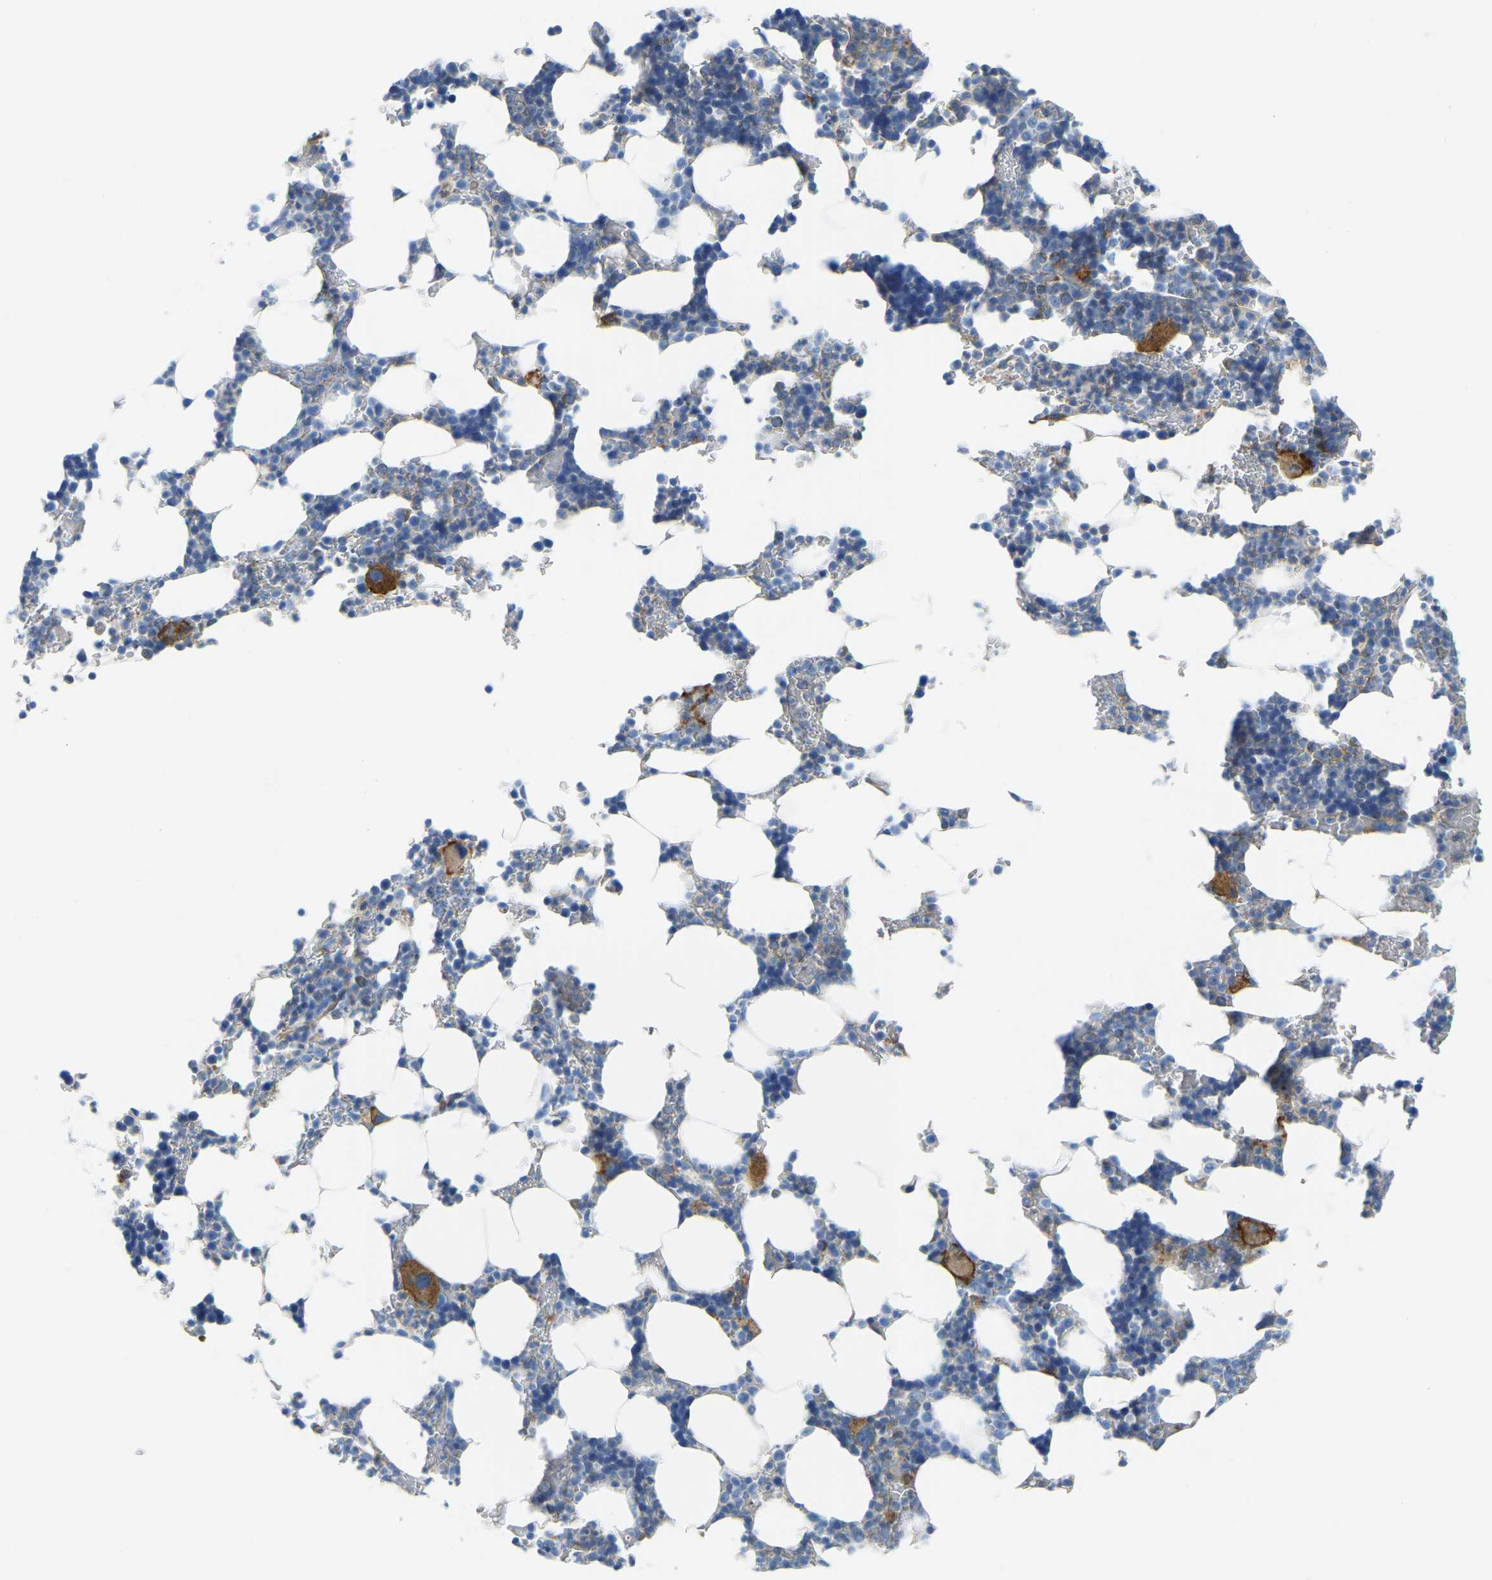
{"staining": {"intensity": "strong", "quantity": "<25%", "location": "cytoplasmic/membranous"}, "tissue": "bone marrow", "cell_type": "Hematopoietic cells", "image_type": "normal", "snomed": [{"axis": "morphology", "description": "Normal tissue, NOS"}, {"axis": "topography", "description": "Bone marrow"}], "caption": "Hematopoietic cells exhibit medium levels of strong cytoplasmic/membranous positivity in approximately <25% of cells in benign bone marrow. The protein of interest is stained brown, and the nuclei are stained in blue (DAB (3,3'-diaminobenzidine) IHC with brightfield microscopy, high magnification).", "gene": "MYL3", "patient": {"sex": "female", "age": 81}}